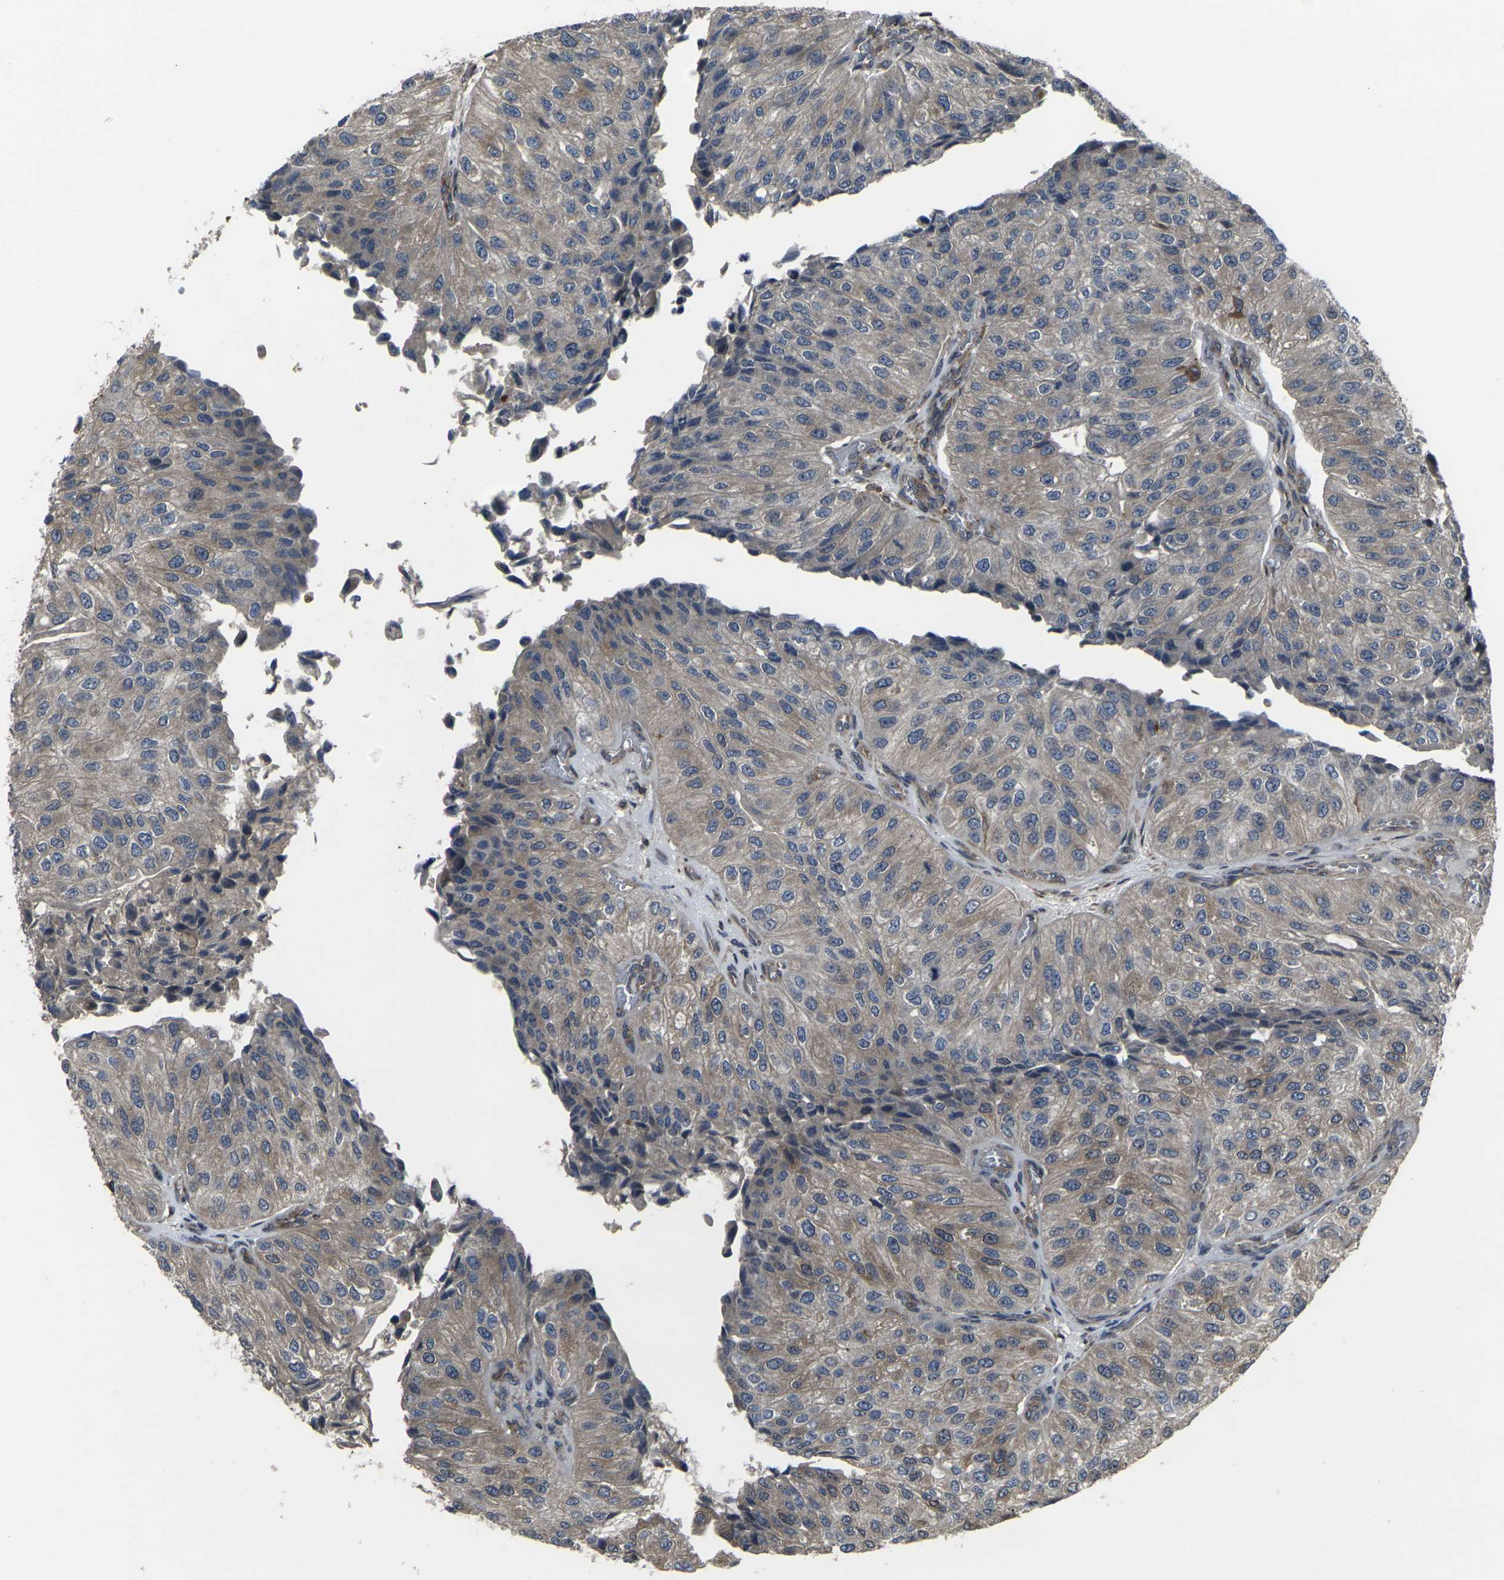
{"staining": {"intensity": "moderate", "quantity": ">75%", "location": "cytoplasmic/membranous"}, "tissue": "urothelial cancer", "cell_type": "Tumor cells", "image_type": "cancer", "snomed": [{"axis": "morphology", "description": "Urothelial carcinoma, High grade"}, {"axis": "topography", "description": "Kidney"}, {"axis": "topography", "description": "Urinary bladder"}], "caption": "Tumor cells exhibit medium levels of moderate cytoplasmic/membranous expression in about >75% of cells in urothelial carcinoma (high-grade).", "gene": "PRKACB", "patient": {"sex": "male", "age": 77}}